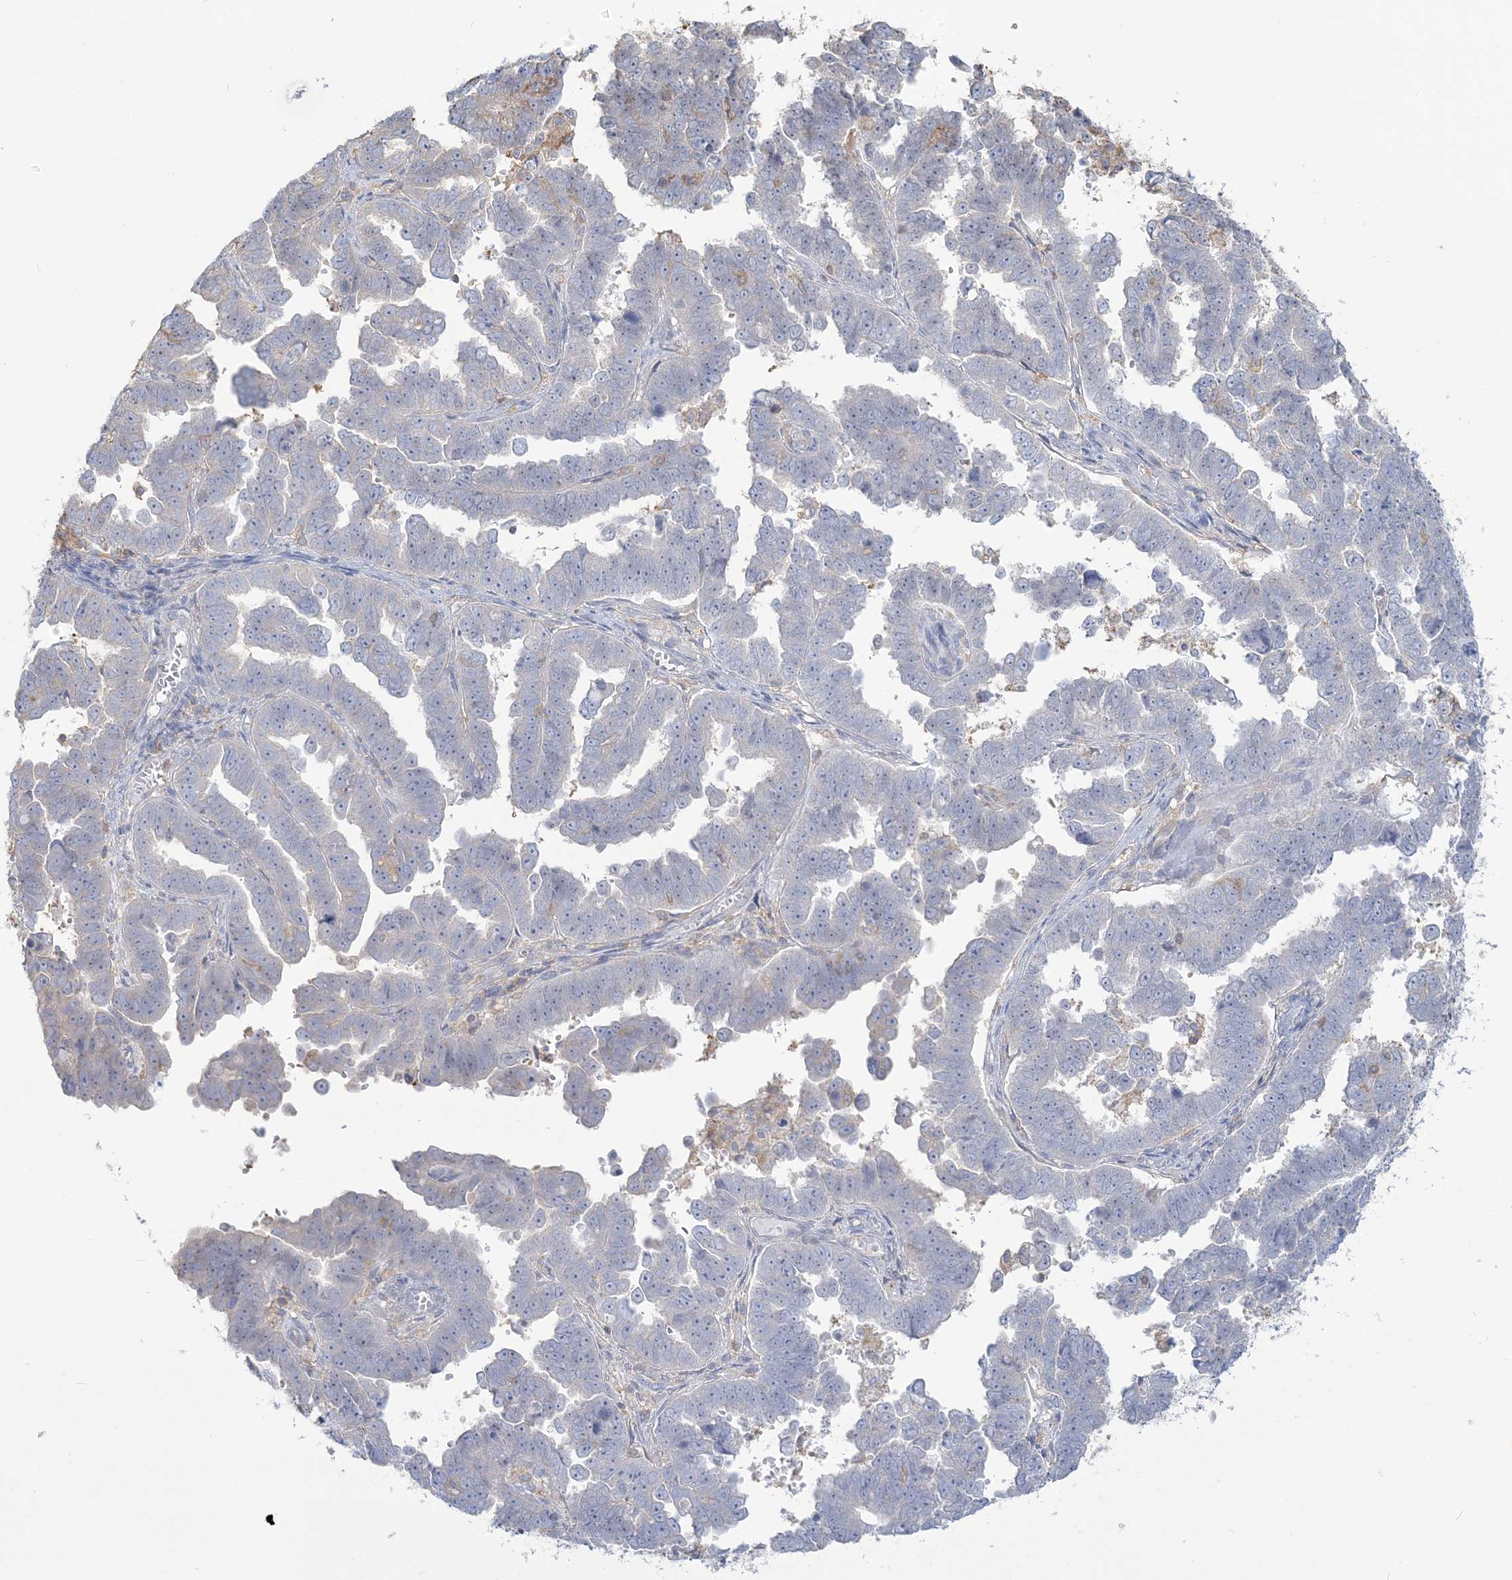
{"staining": {"intensity": "negative", "quantity": "none", "location": "none"}, "tissue": "endometrial cancer", "cell_type": "Tumor cells", "image_type": "cancer", "snomed": [{"axis": "morphology", "description": "Adenocarcinoma, NOS"}, {"axis": "topography", "description": "Endometrium"}], "caption": "IHC micrograph of endometrial adenocarcinoma stained for a protein (brown), which displays no positivity in tumor cells.", "gene": "ANKS1A", "patient": {"sex": "female", "age": 75}}